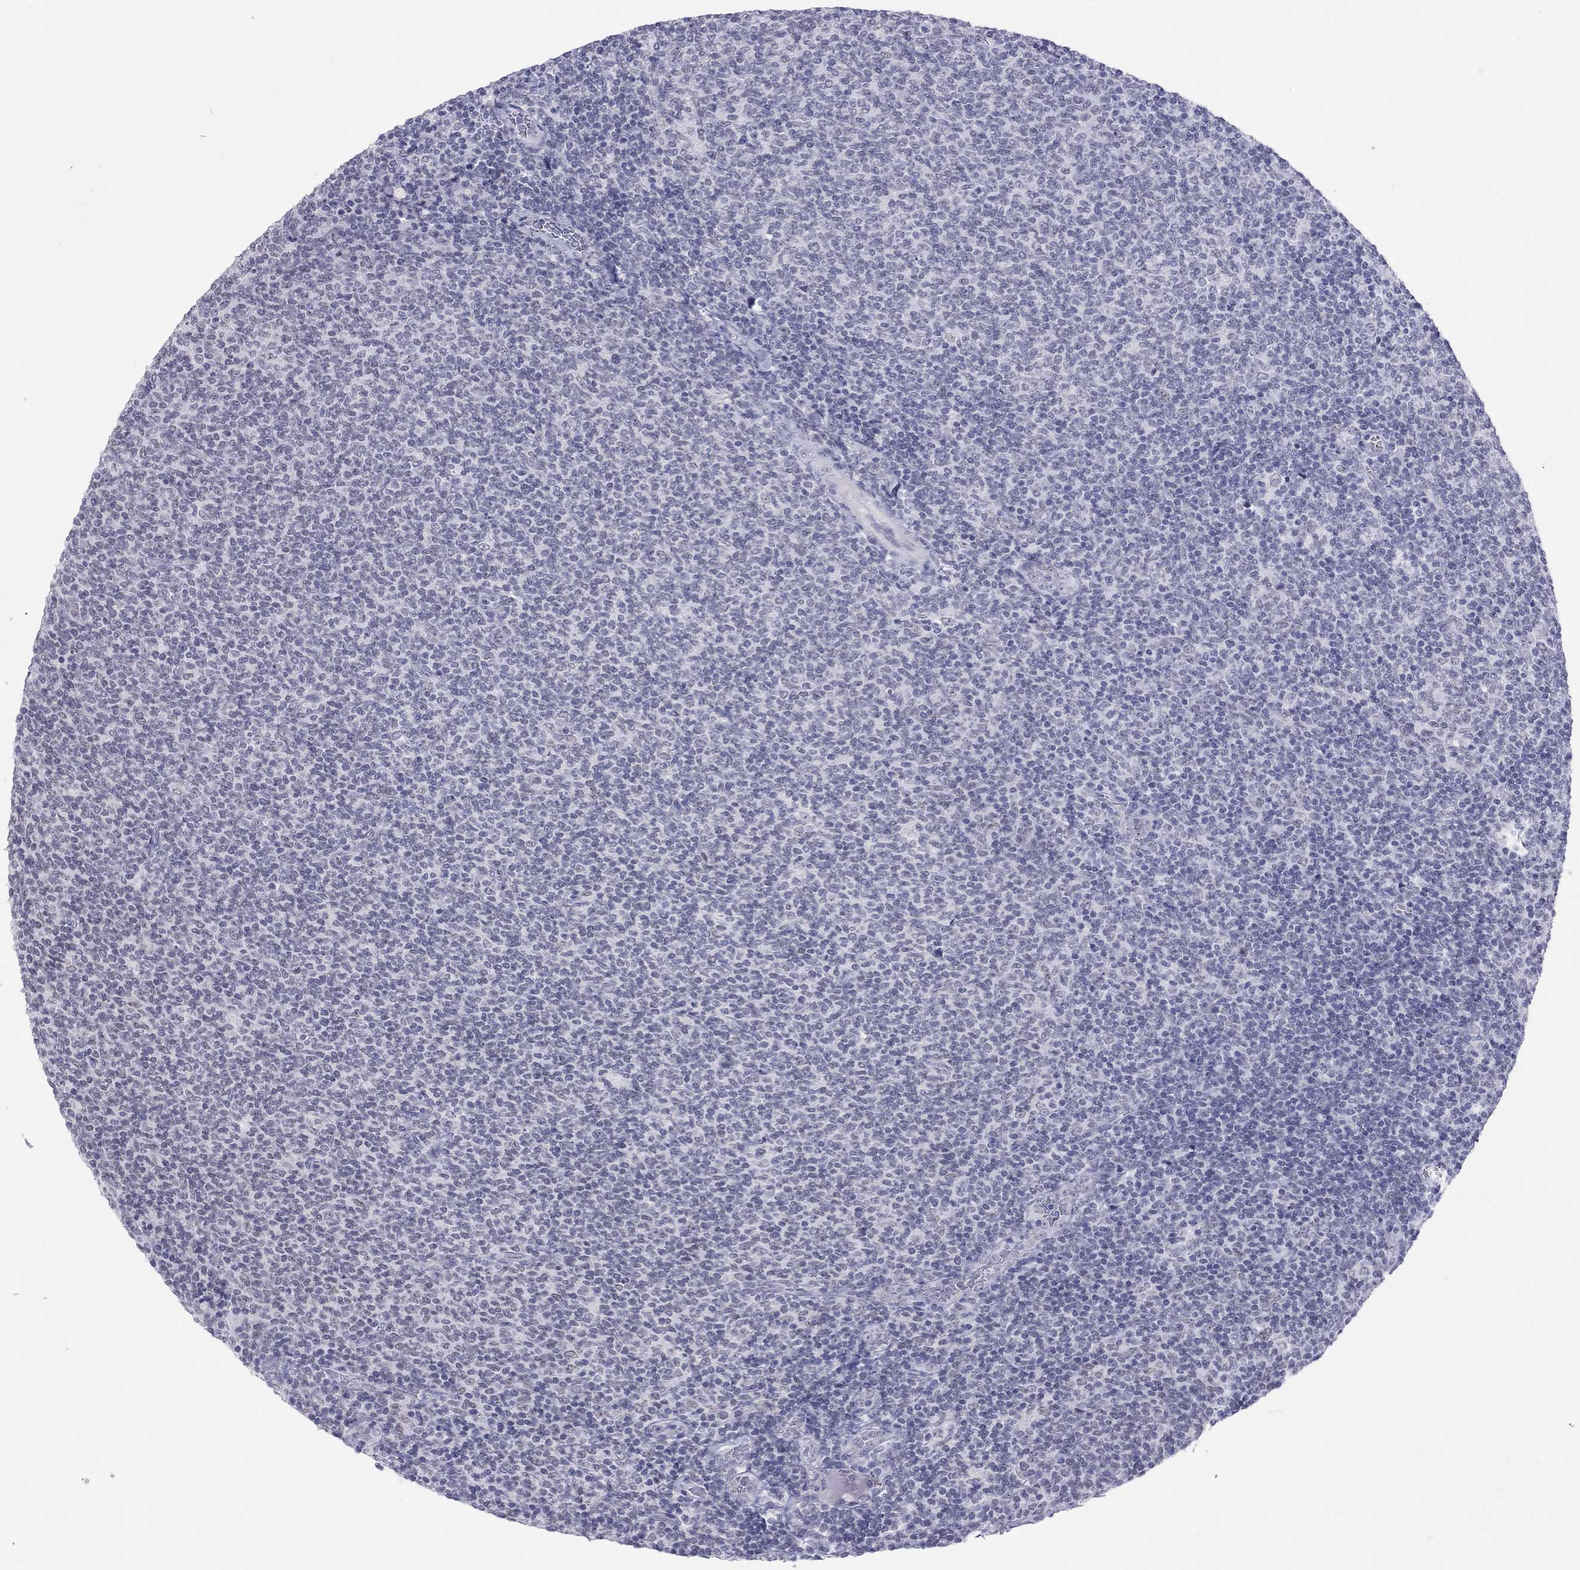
{"staining": {"intensity": "negative", "quantity": "none", "location": "none"}, "tissue": "lymphoma", "cell_type": "Tumor cells", "image_type": "cancer", "snomed": [{"axis": "morphology", "description": "Malignant lymphoma, non-Hodgkin's type, Low grade"}, {"axis": "topography", "description": "Lymph node"}], "caption": "A high-resolution histopathology image shows immunohistochemistry staining of lymphoma, which displays no significant expression in tumor cells.", "gene": "JHY", "patient": {"sex": "male", "age": 52}}